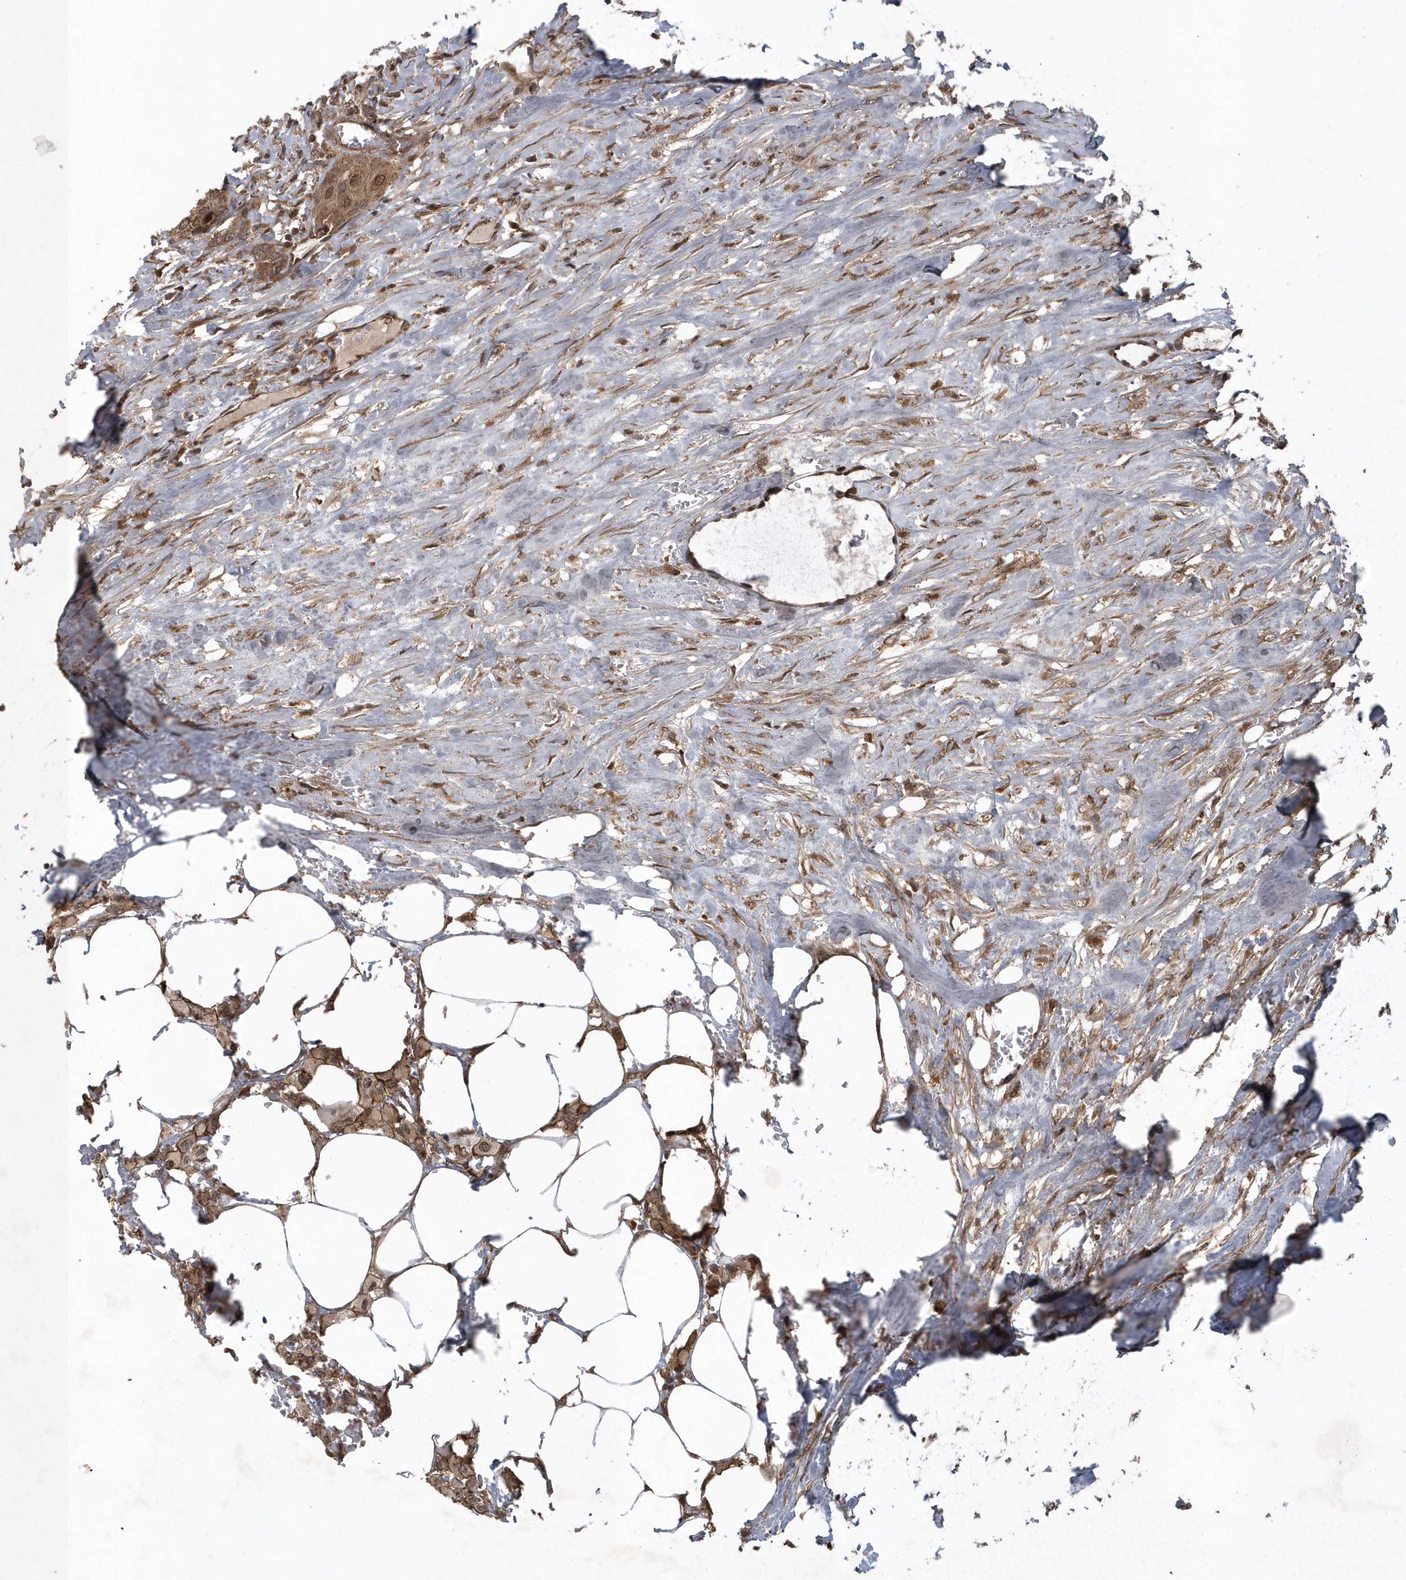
{"staining": {"intensity": "moderate", "quantity": ">75%", "location": "cytoplasmic/membranous,nuclear"}, "tissue": "urothelial cancer", "cell_type": "Tumor cells", "image_type": "cancer", "snomed": [{"axis": "morphology", "description": "Urothelial carcinoma, High grade"}, {"axis": "topography", "description": "Urinary bladder"}], "caption": "A medium amount of moderate cytoplasmic/membranous and nuclear positivity is present in approximately >75% of tumor cells in urothelial carcinoma (high-grade) tissue. (DAB (3,3'-diaminobenzidine) = brown stain, brightfield microscopy at high magnification).", "gene": "LACC1", "patient": {"sex": "male", "age": 64}}